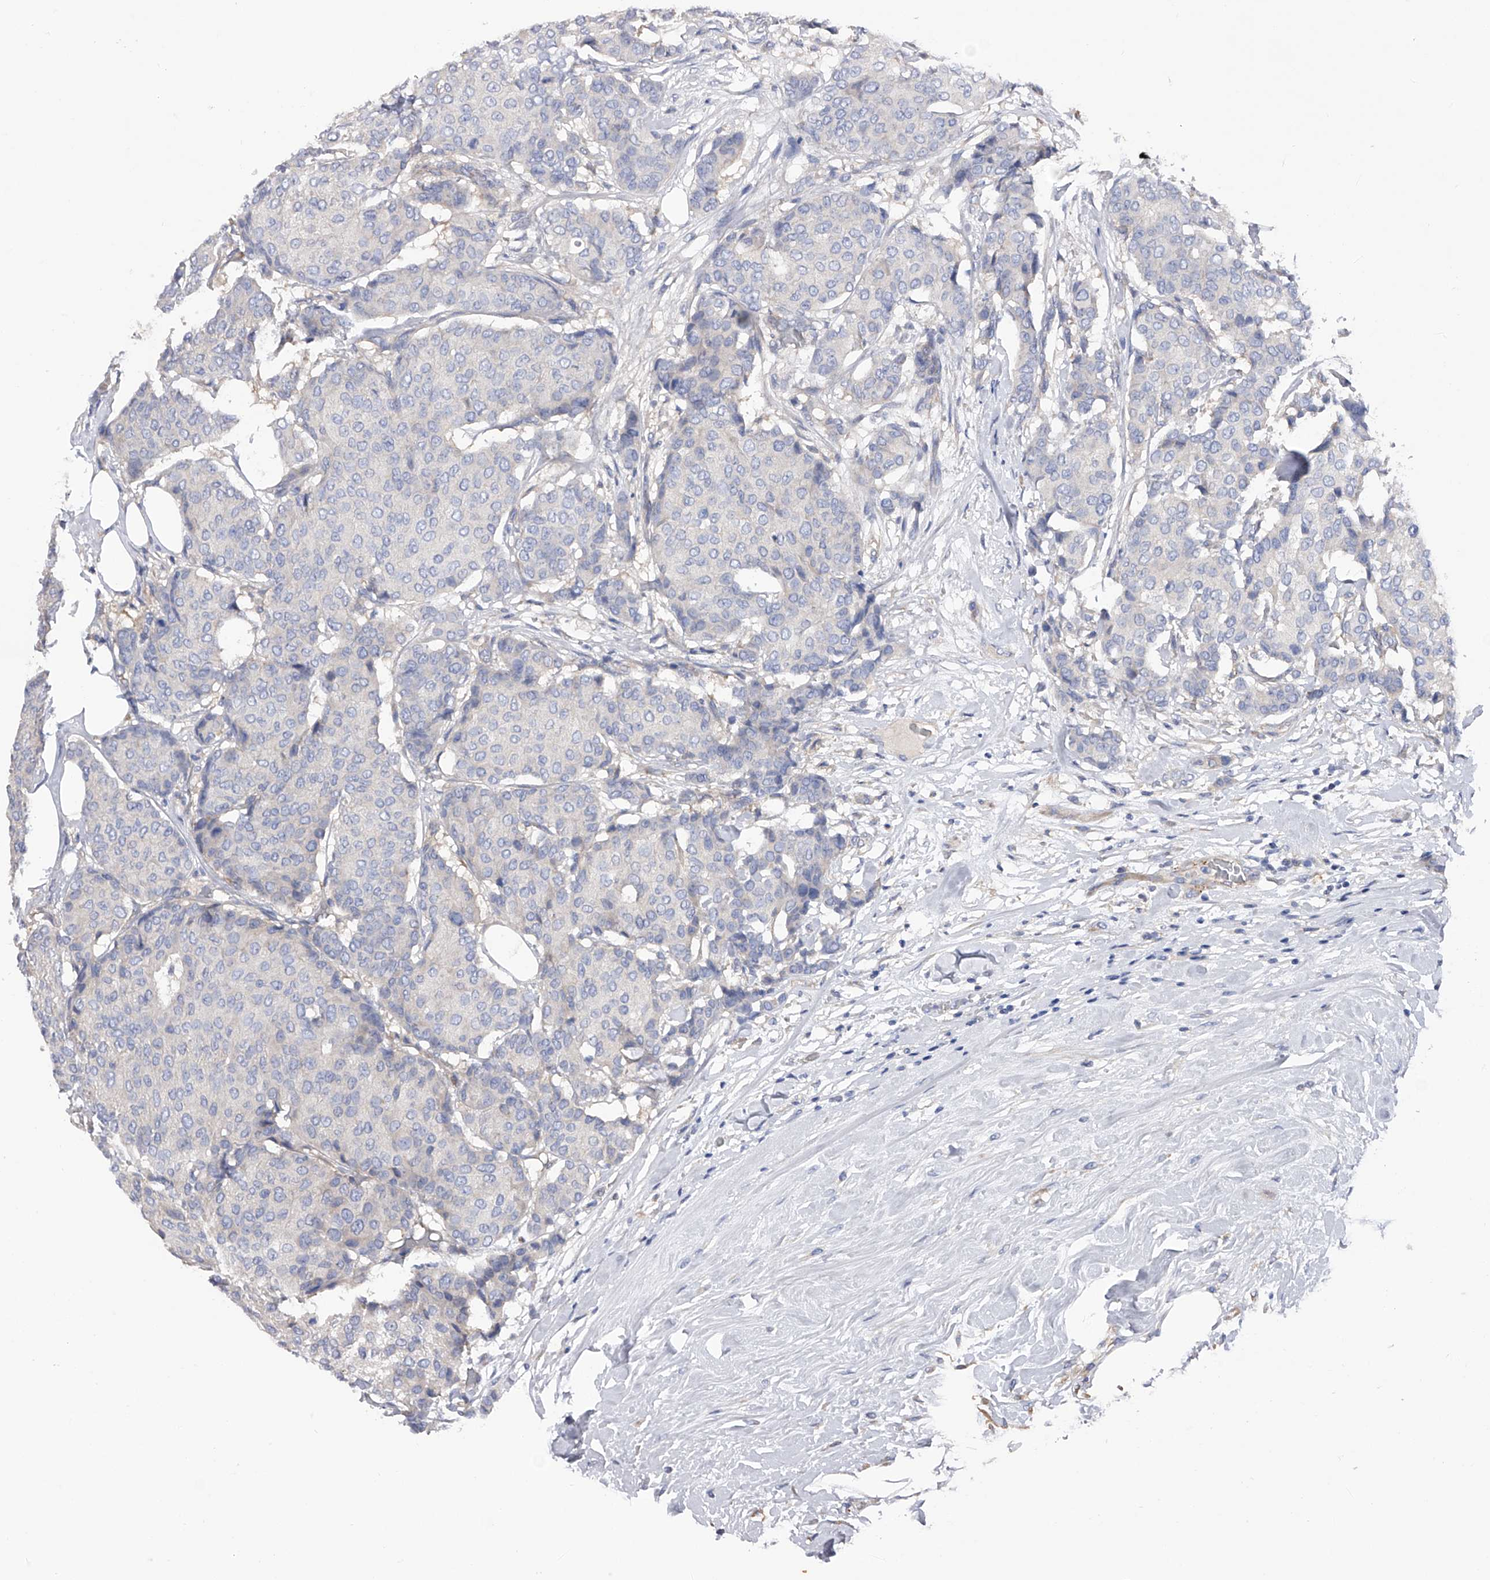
{"staining": {"intensity": "negative", "quantity": "none", "location": "none"}, "tissue": "breast cancer", "cell_type": "Tumor cells", "image_type": "cancer", "snomed": [{"axis": "morphology", "description": "Duct carcinoma"}, {"axis": "topography", "description": "Breast"}], "caption": "Breast cancer was stained to show a protein in brown. There is no significant staining in tumor cells.", "gene": "RWDD2A", "patient": {"sex": "female", "age": 75}}